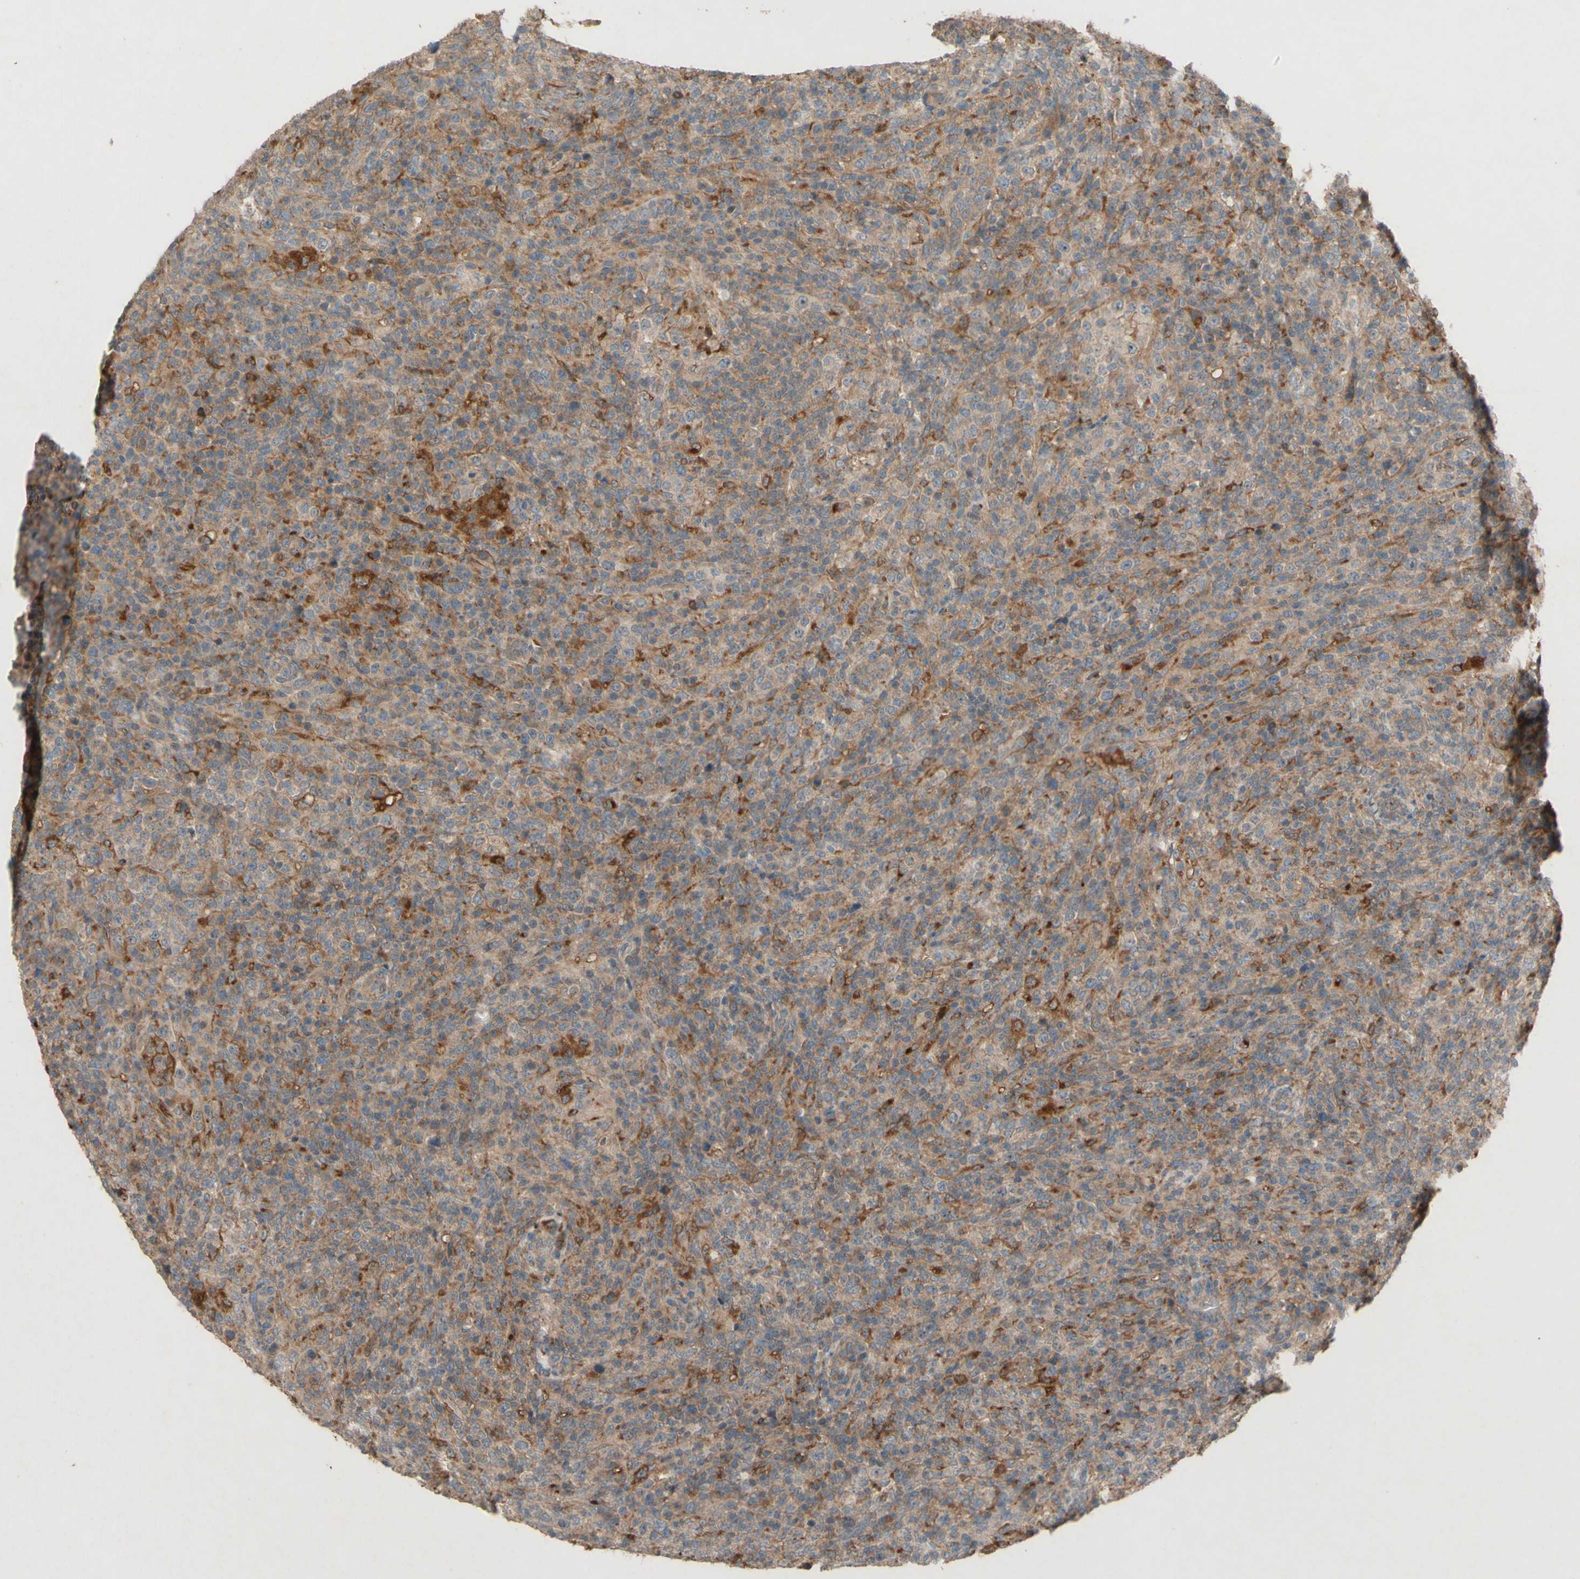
{"staining": {"intensity": "moderate", "quantity": ">75%", "location": "cytoplasmic/membranous"}, "tissue": "lymphoma", "cell_type": "Tumor cells", "image_type": "cancer", "snomed": [{"axis": "morphology", "description": "Malignant lymphoma, non-Hodgkin's type, High grade"}, {"axis": "topography", "description": "Lymph node"}], "caption": "The image demonstrates staining of lymphoma, revealing moderate cytoplasmic/membranous protein positivity (brown color) within tumor cells.", "gene": "ATP6V1F", "patient": {"sex": "female", "age": 76}}